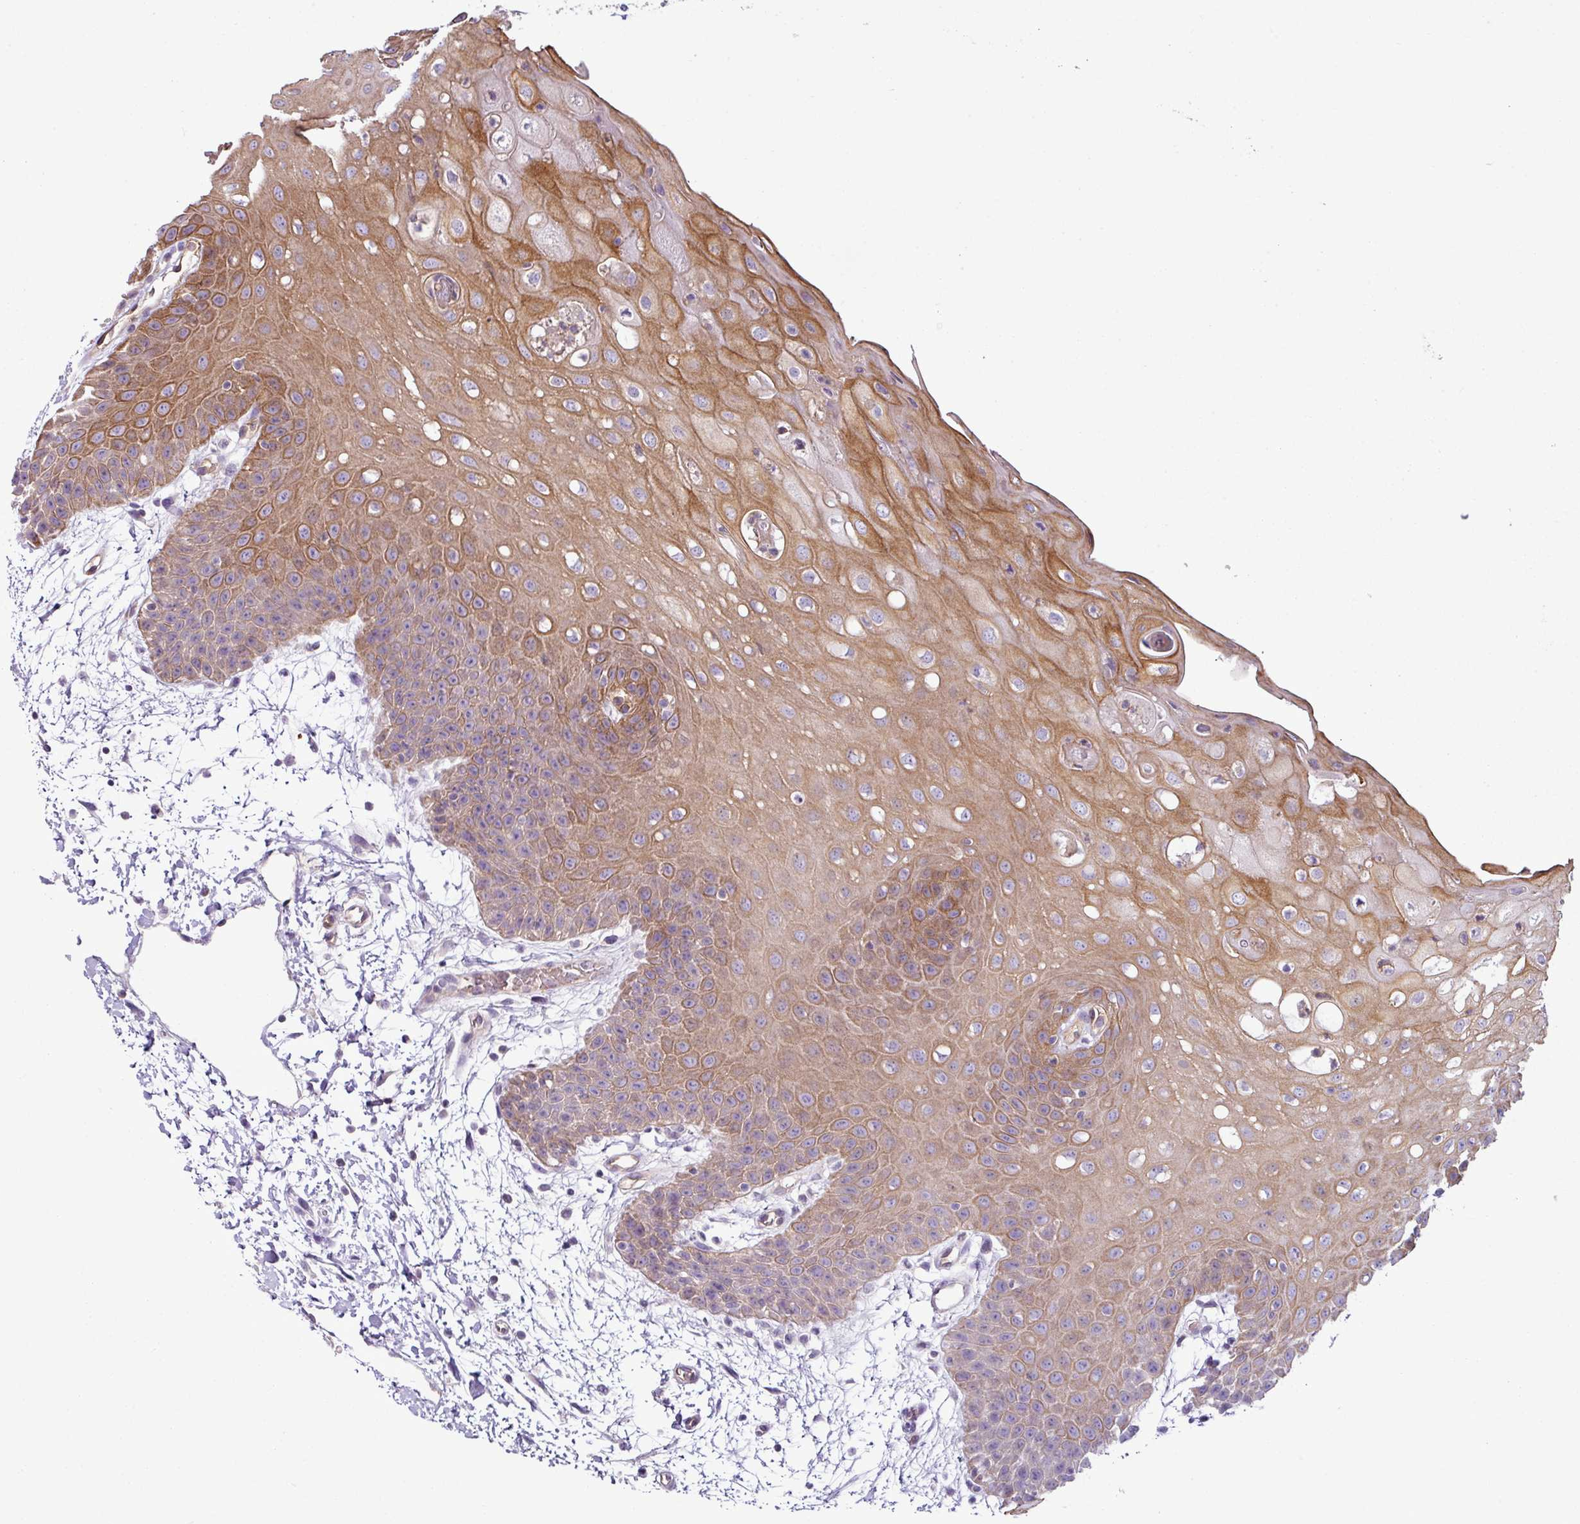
{"staining": {"intensity": "moderate", "quantity": "25%-75%", "location": "cytoplasmic/membranous"}, "tissue": "oral mucosa", "cell_type": "Squamous epithelial cells", "image_type": "normal", "snomed": [{"axis": "morphology", "description": "Normal tissue, NOS"}, {"axis": "topography", "description": "Oral tissue"}, {"axis": "topography", "description": "Tounge, NOS"}], "caption": "This micrograph displays immunohistochemistry staining of benign human oral mucosa, with medium moderate cytoplasmic/membranous positivity in approximately 25%-75% of squamous epithelial cells.", "gene": "ZNF106", "patient": {"sex": "female", "age": 59}}